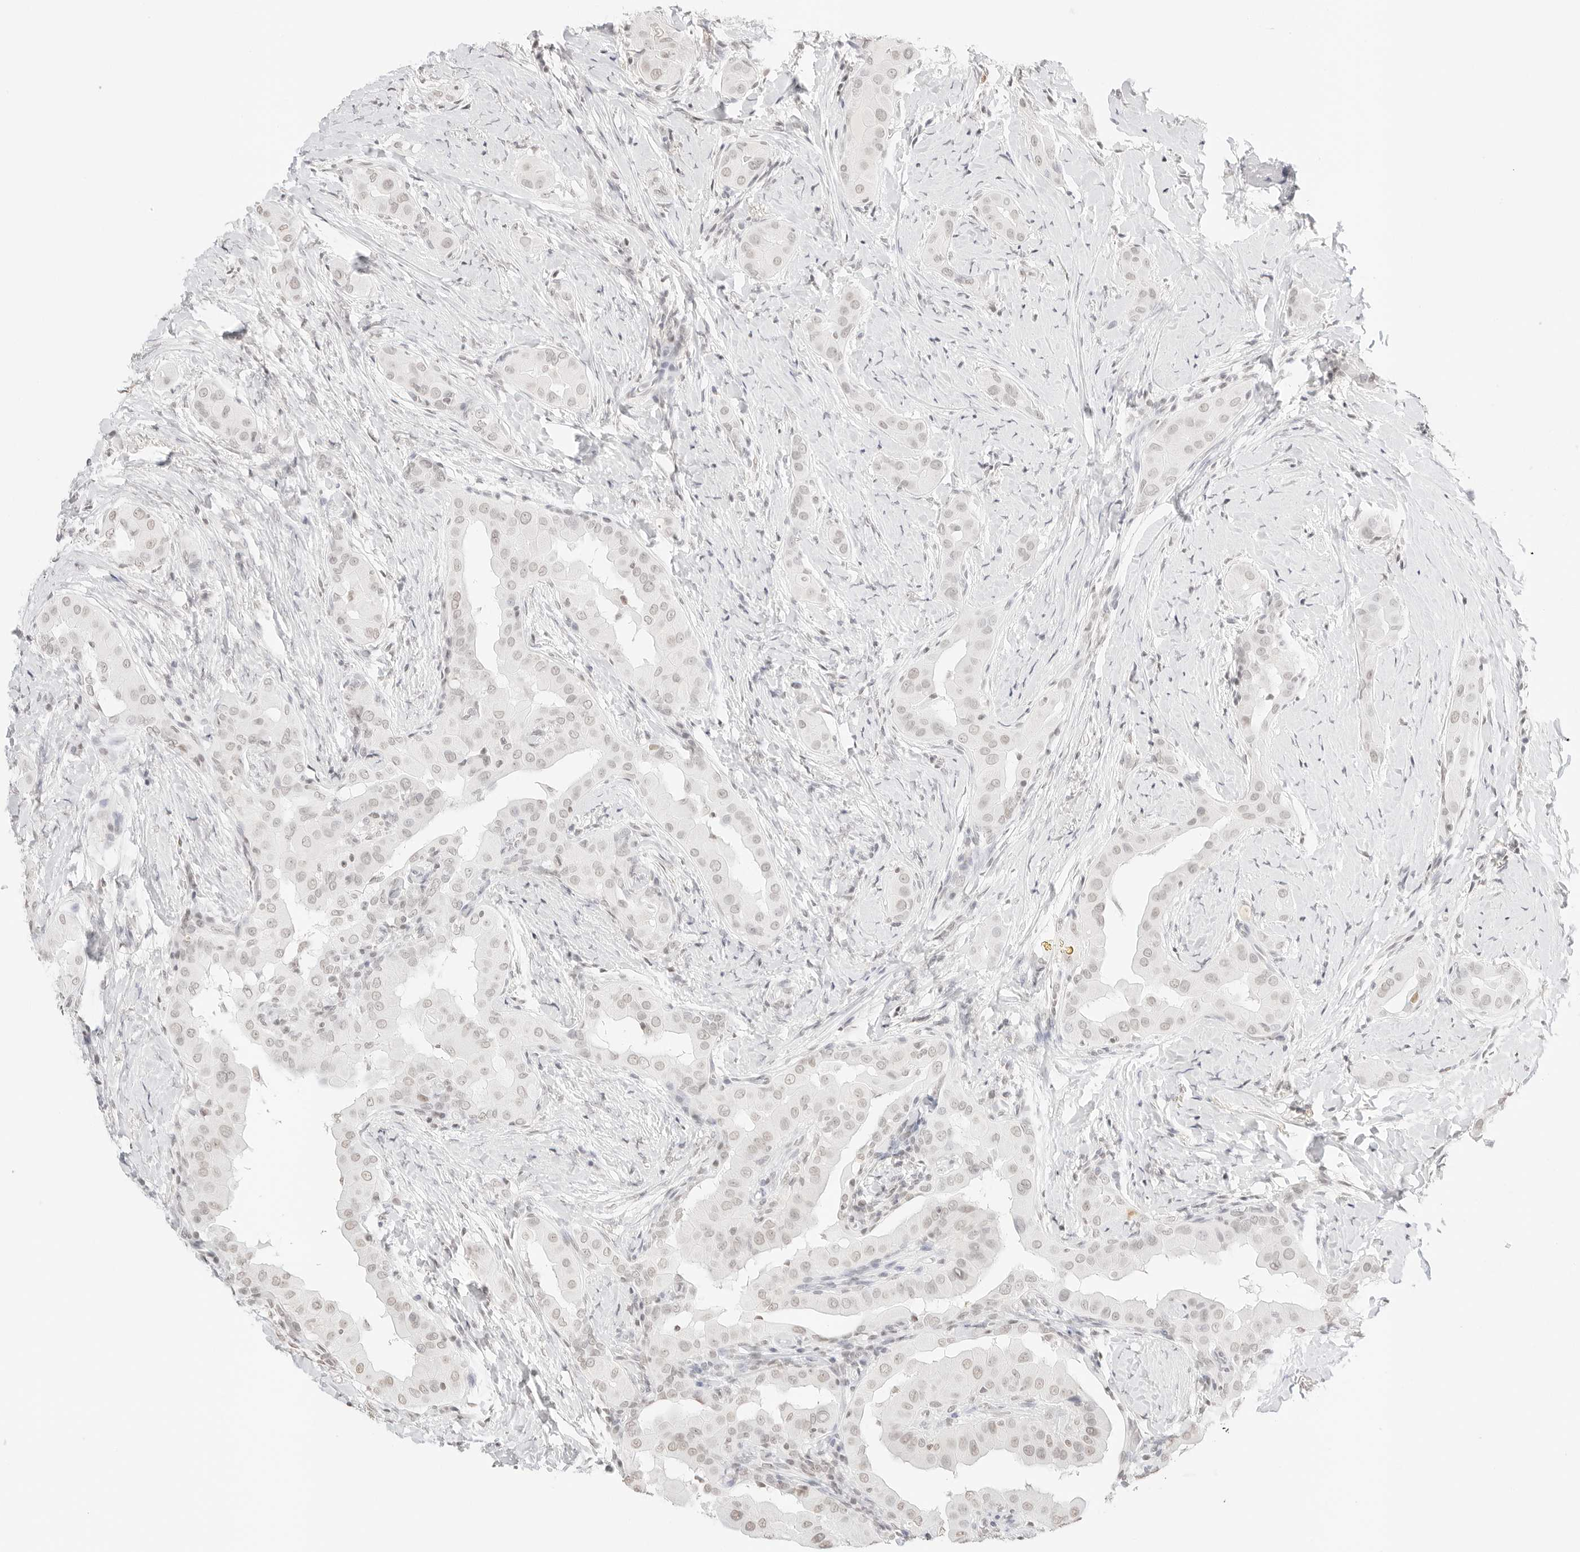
{"staining": {"intensity": "negative", "quantity": "none", "location": "none"}, "tissue": "thyroid cancer", "cell_type": "Tumor cells", "image_type": "cancer", "snomed": [{"axis": "morphology", "description": "Papillary adenocarcinoma, NOS"}, {"axis": "topography", "description": "Thyroid gland"}], "caption": "An image of papillary adenocarcinoma (thyroid) stained for a protein shows no brown staining in tumor cells.", "gene": "FBLN5", "patient": {"sex": "male", "age": 33}}